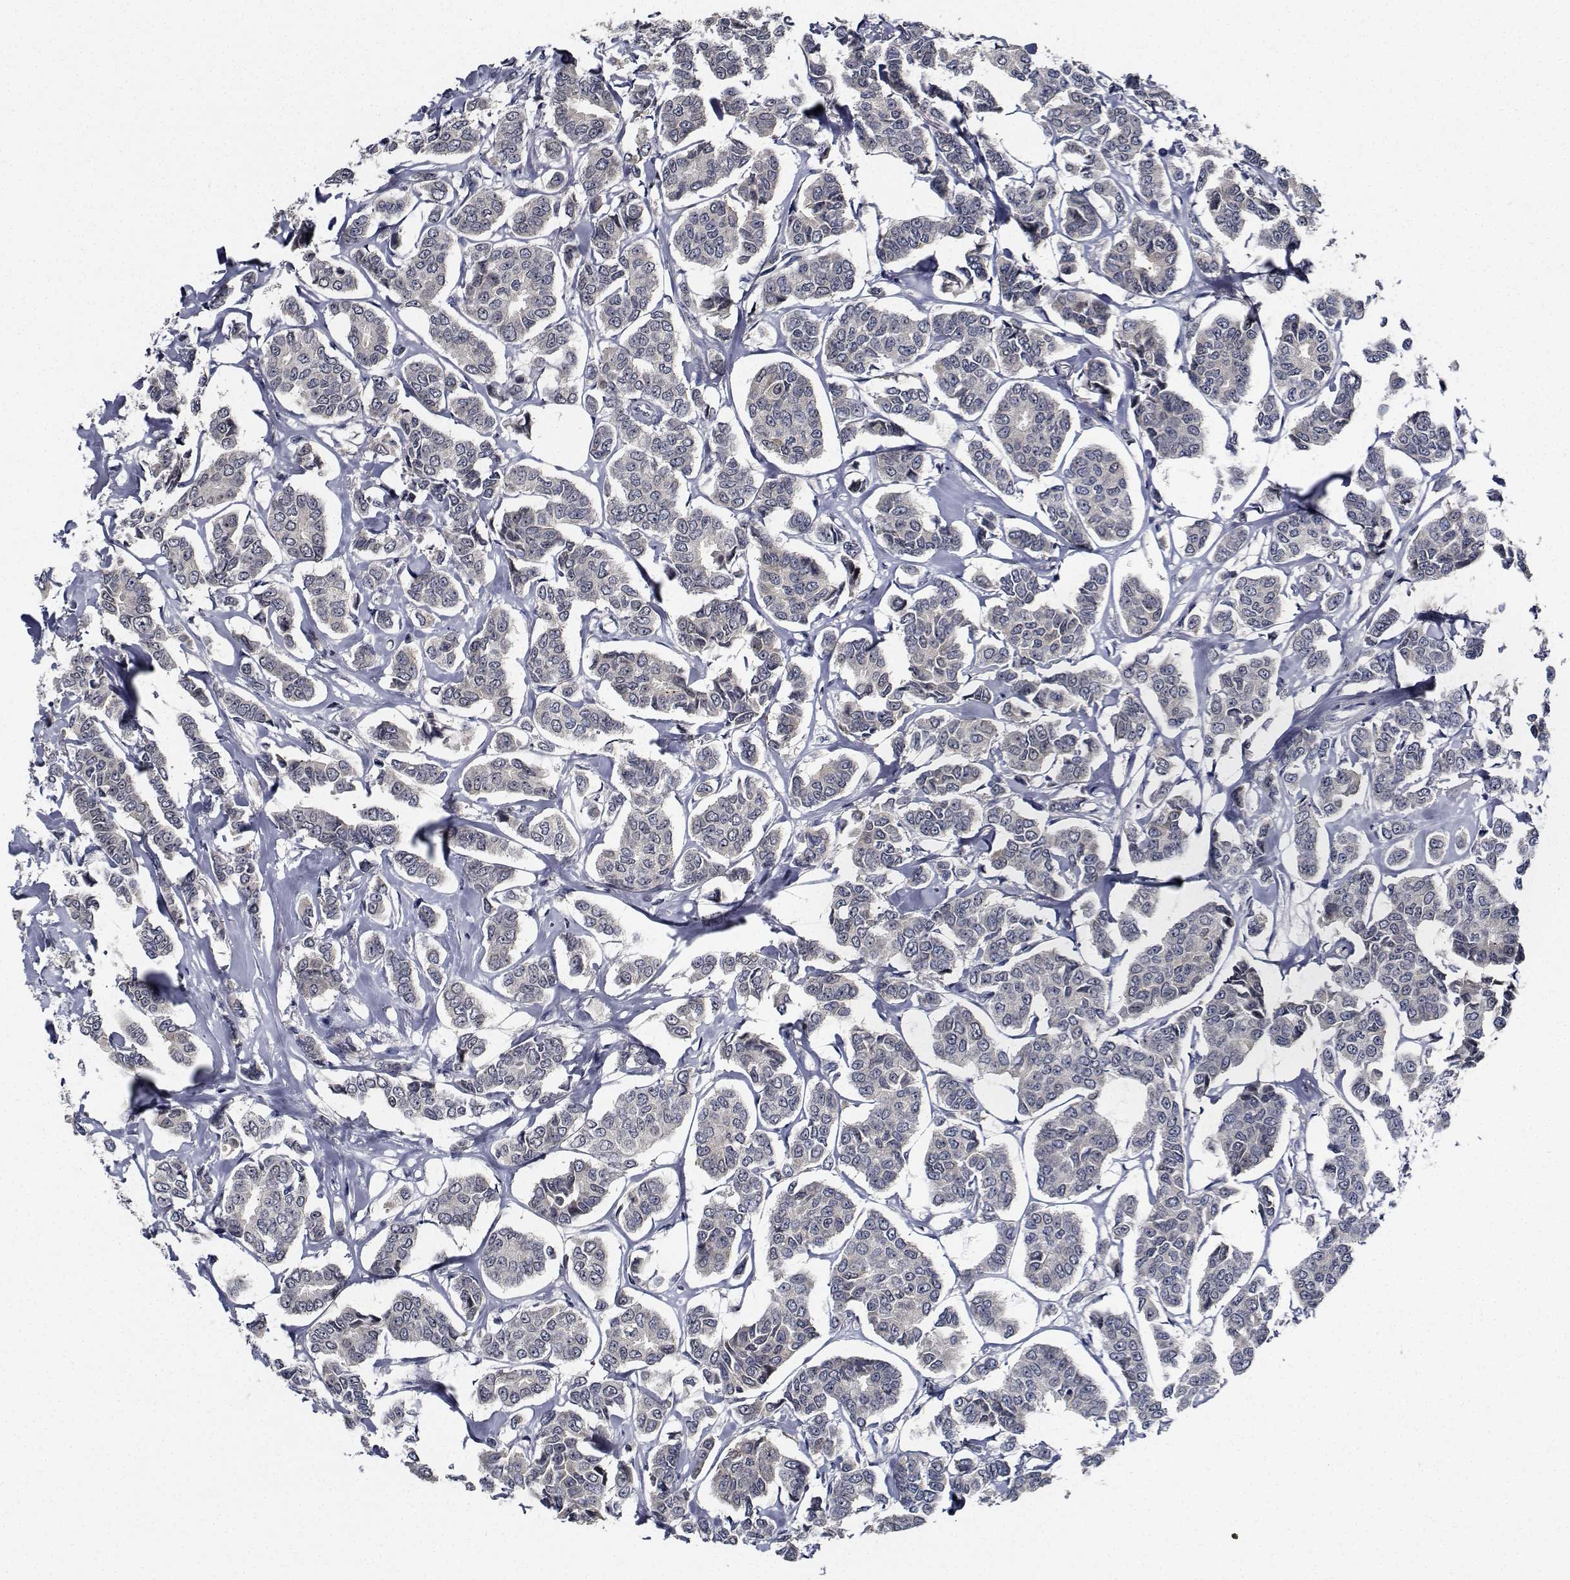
{"staining": {"intensity": "negative", "quantity": "none", "location": "none"}, "tissue": "breast cancer", "cell_type": "Tumor cells", "image_type": "cancer", "snomed": [{"axis": "morphology", "description": "Duct carcinoma"}, {"axis": "topography", "description": "Breast"}], "caption": "DAB (3,3'-diaminobenzidine) immunohistochemical staining of human breast infiltrating ductal carcinoma reveals no significant expression in tumor cells.", "gene": "NVL", "patient": {"sex": "female", "age": 94}}